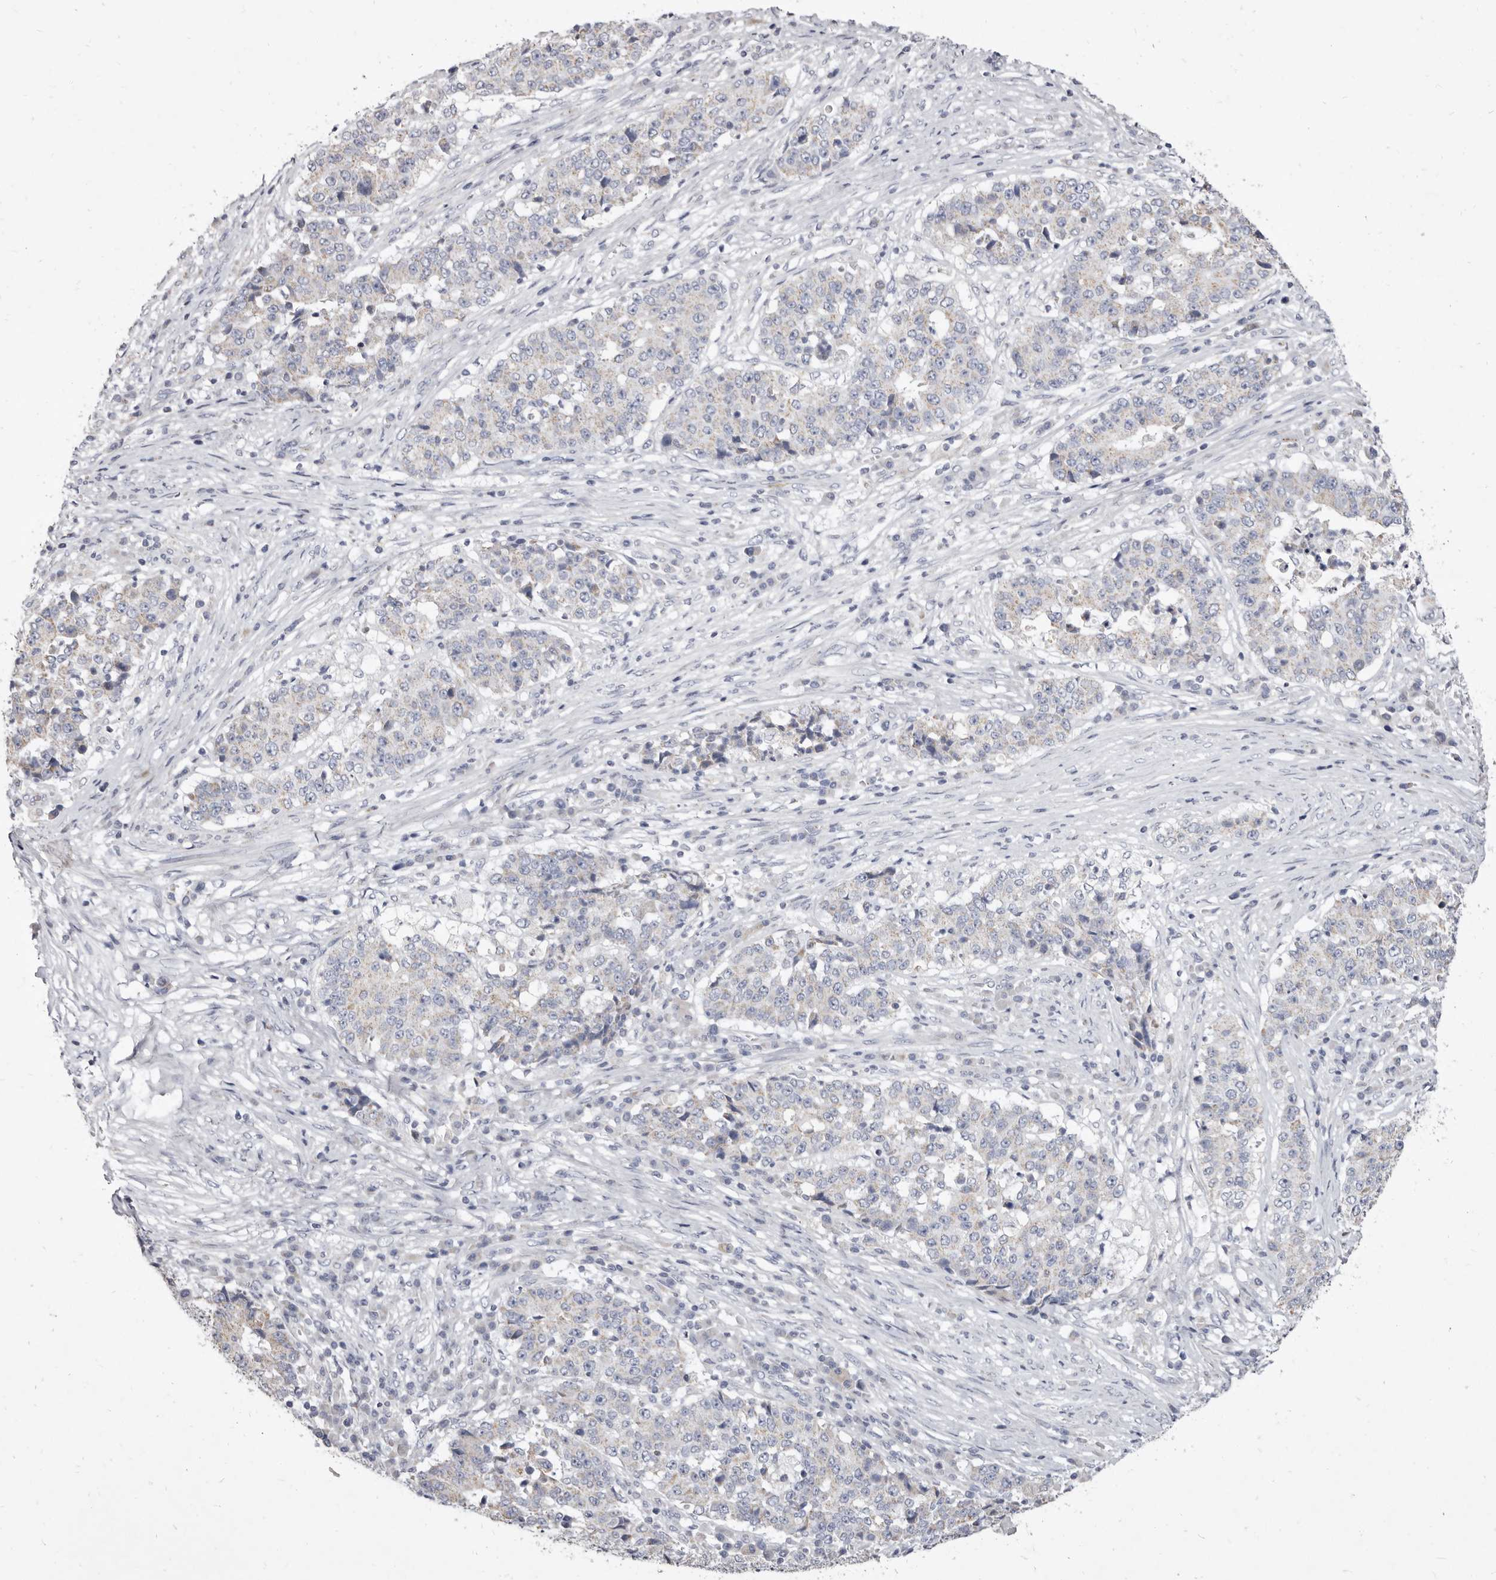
{"staining": {"intensity": "weak", "quantity": "<25%", "location": "cytoplasmic/membranous"}, "tissue": "stomach cancer", "cell_type": "Tumor cells", "image_type": "cancer", "snomed": [{"axis": "morphology", "description": "Adenocarcinoma, NOS"}, {"axis": "topography", "description": "Stomach"}], "caption": "Immunohistochemical staining of human stomach cancer demonstrates no significant expression in tumor cells.", "gene": "CYP2E1", "patient": {"sex": "male", "age": 59}}